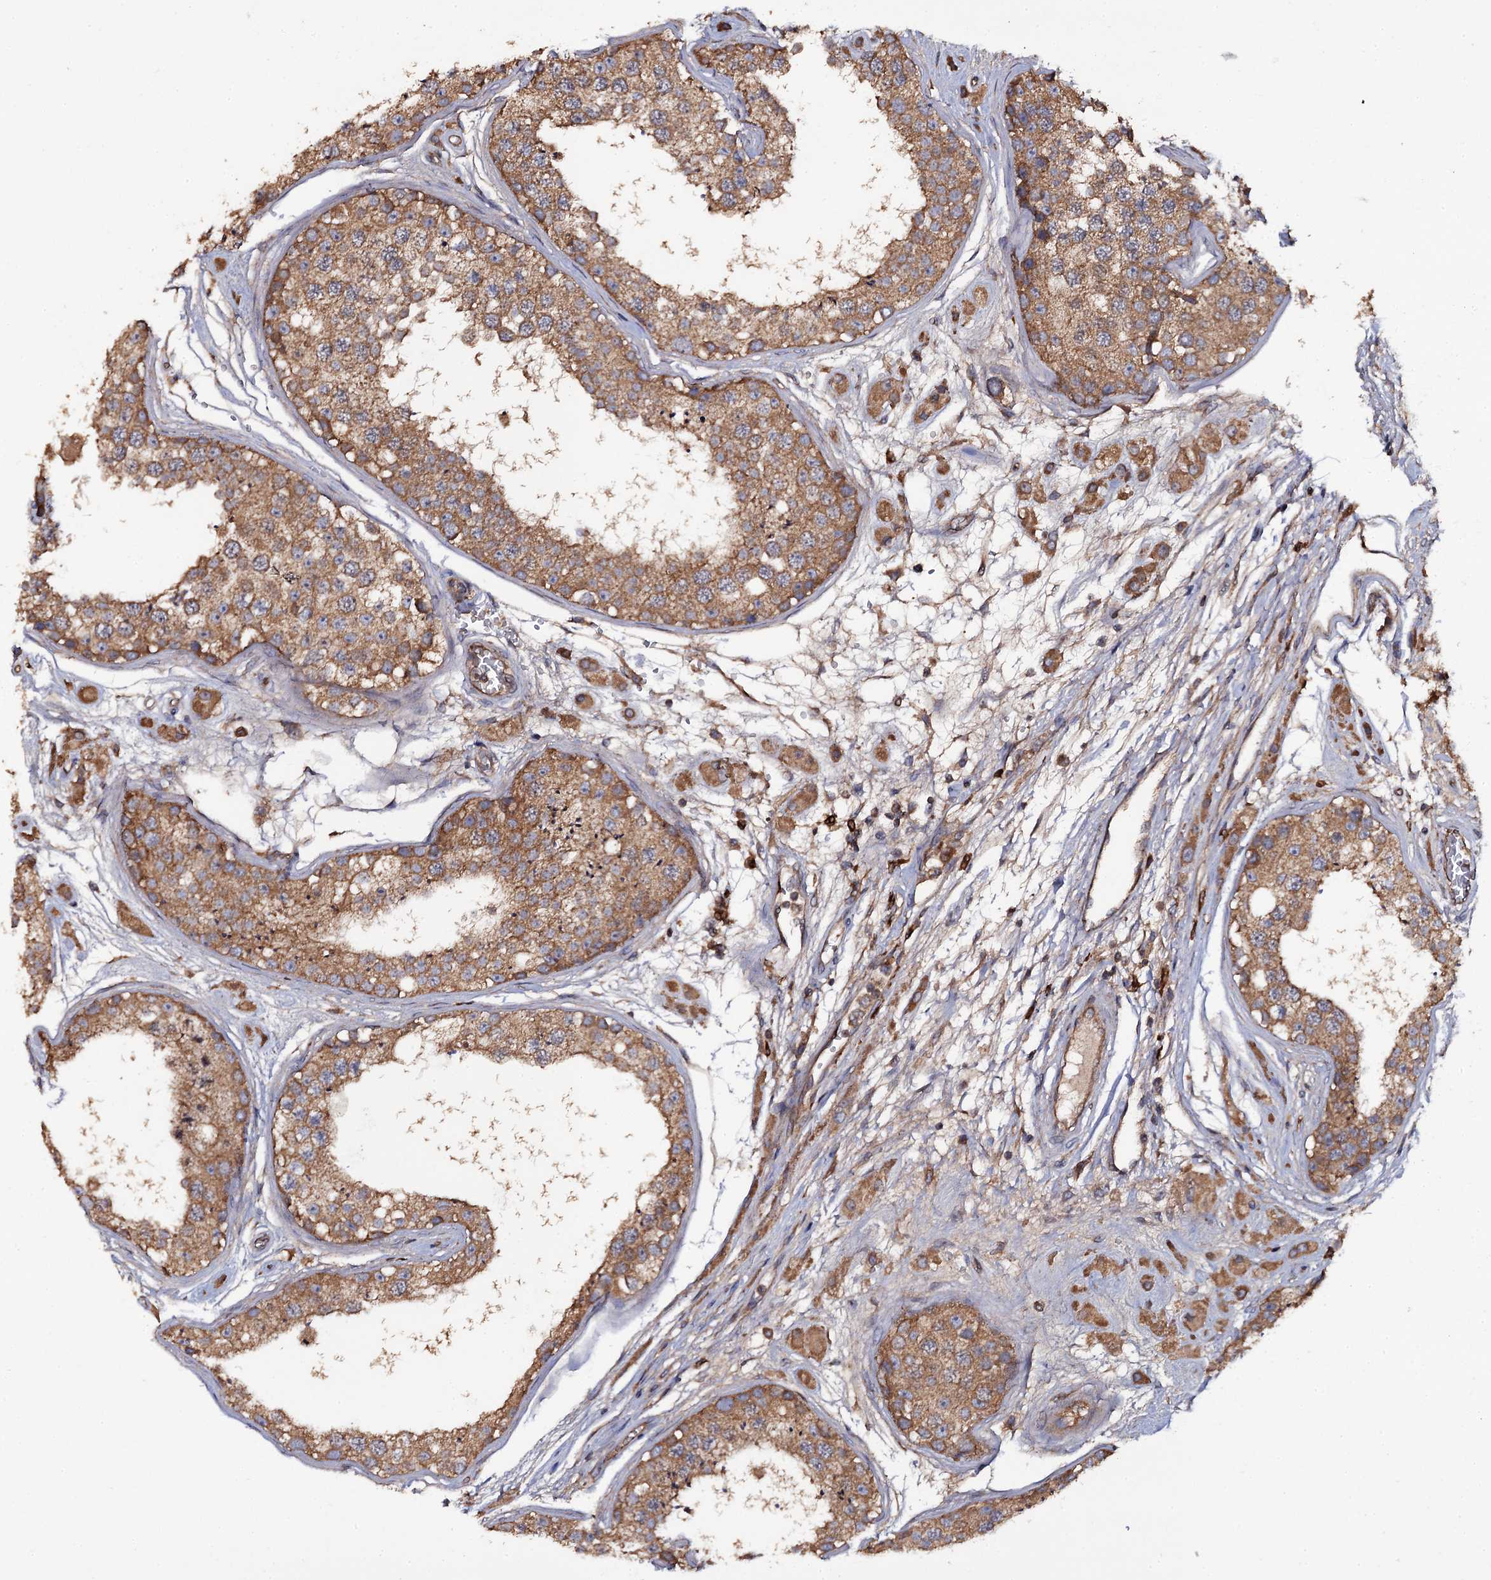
{"staining": {"intensity": "moderate", "quantity": ">75%", "location": "cytoplasmic/membranous"}, "tissue": "testis", "cell_type": "Cells in seminiferous ducts", "image_type": "normal", "snomed": [{"axis": "morphology", "description": "Normal tissue, NOS"}, {"axis": "topography", "description": "Testis"}], "caption": "High-power microscopy captured an immunohistochemistry micrograph of normal testis, revealing moderate cytoplasmic/membranous staining in about >75% of cells in seminiferous ducts. (IHC, brightfield microscopy, high magnification).", "gene": "TTC23", "patient": {"sex": "male", "age": 25}}